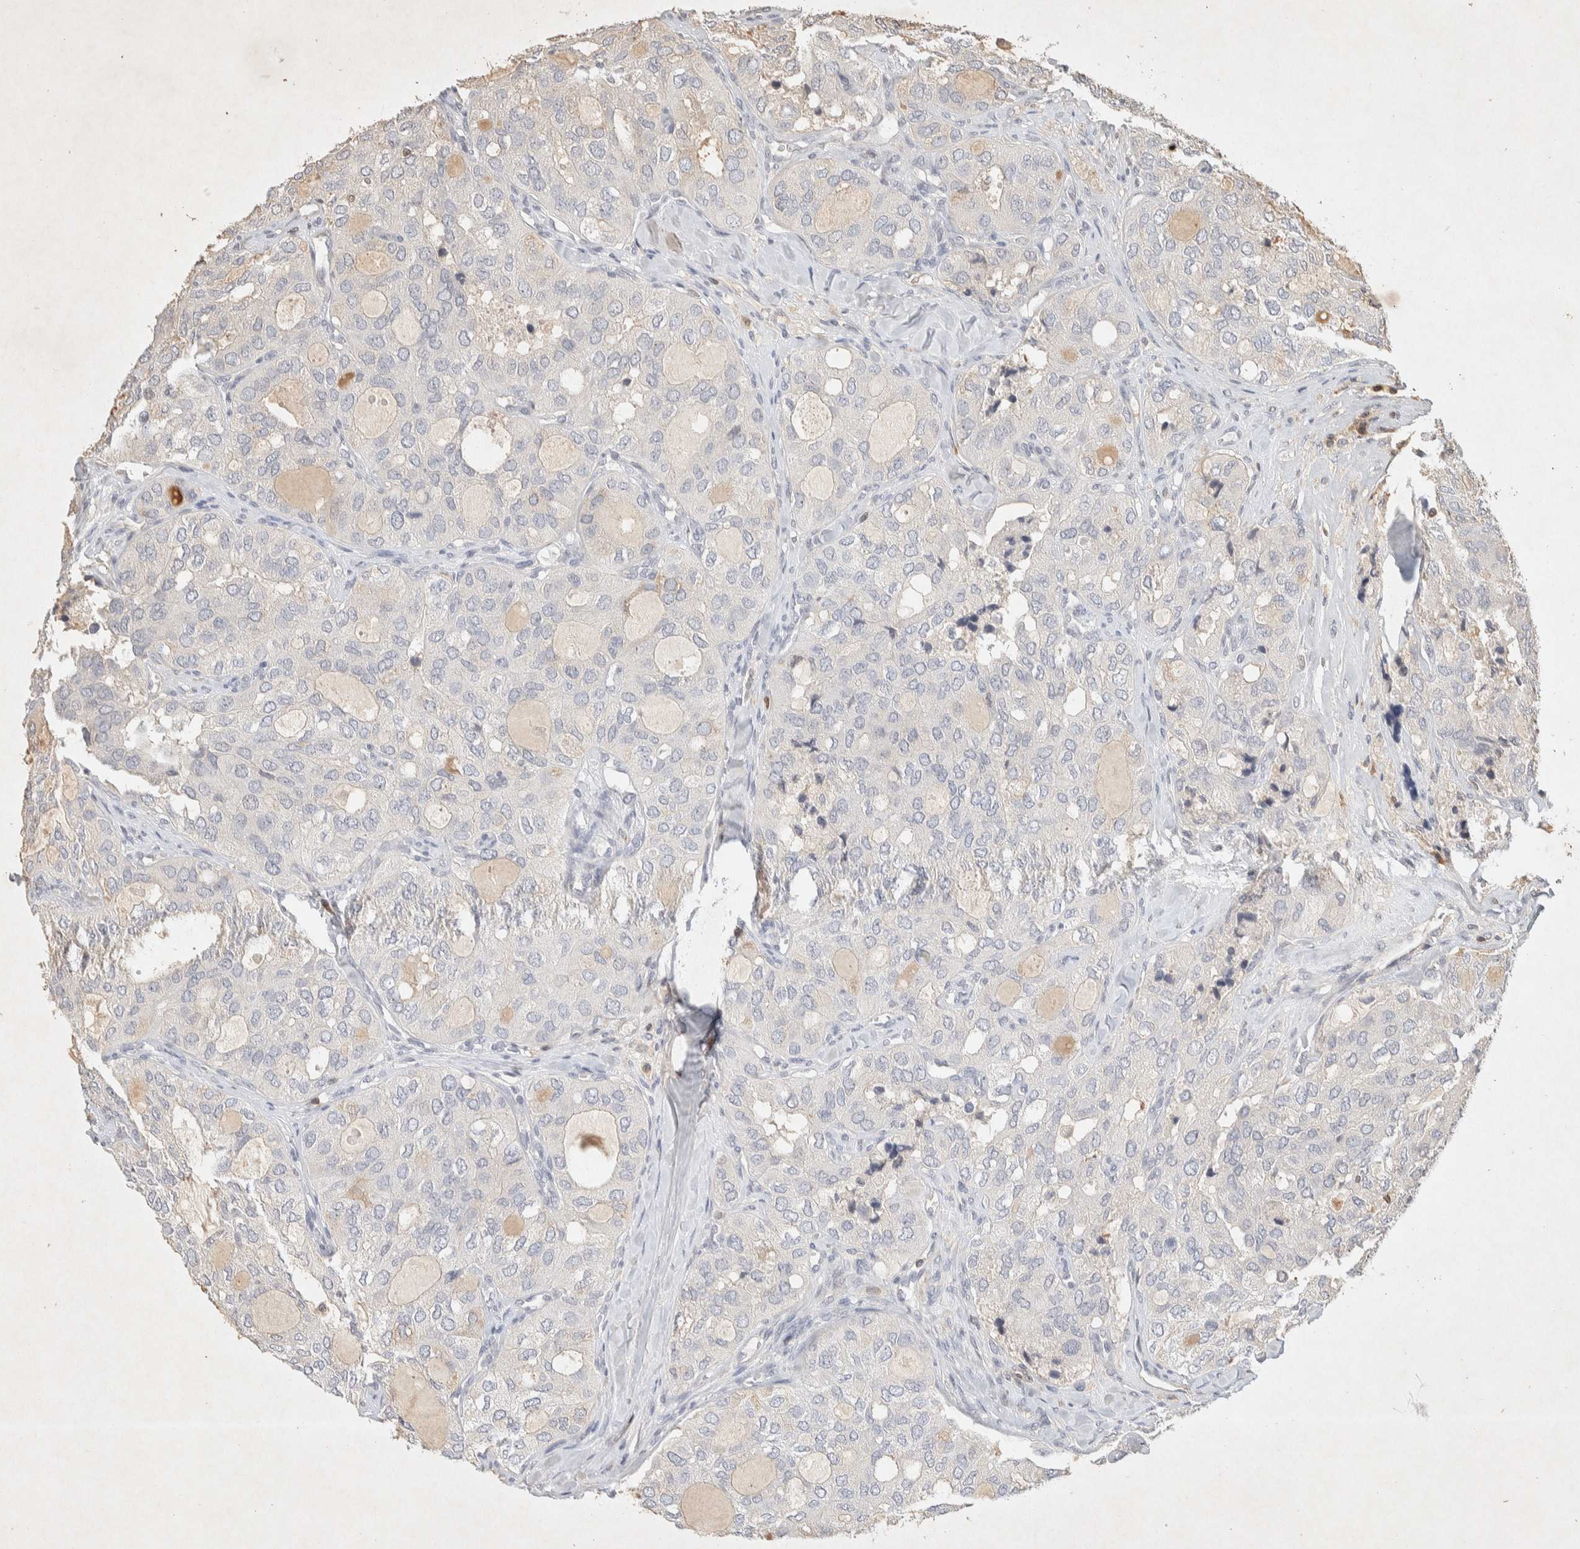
{"staining": {"intensity": "negative", "quantity": "none", "location": "none"}, "tissue": "thyroid cancer", "cell_type": "Tumor cells", "image_type": "cancer", "snomed": [{"axis": "morphology", "description": "Follicular adenoma carcinoma, NOS"}, {"axis": "topography", "description": "Thyroid gland"}], "caption": "Immunohistochemistry image of neoplastic tissue: thyroid cancer (follicular adenoma carcinoma) stained with DAB demonstrates no significant protein staining in tumor cells. (Brightfield microscopy of DAB (3,3'-diaminobenzidine) immunohistochemistry (IHC) at high magnification).", "gene": "RAC2", "patient": {"sex": "male", "age": 75}}